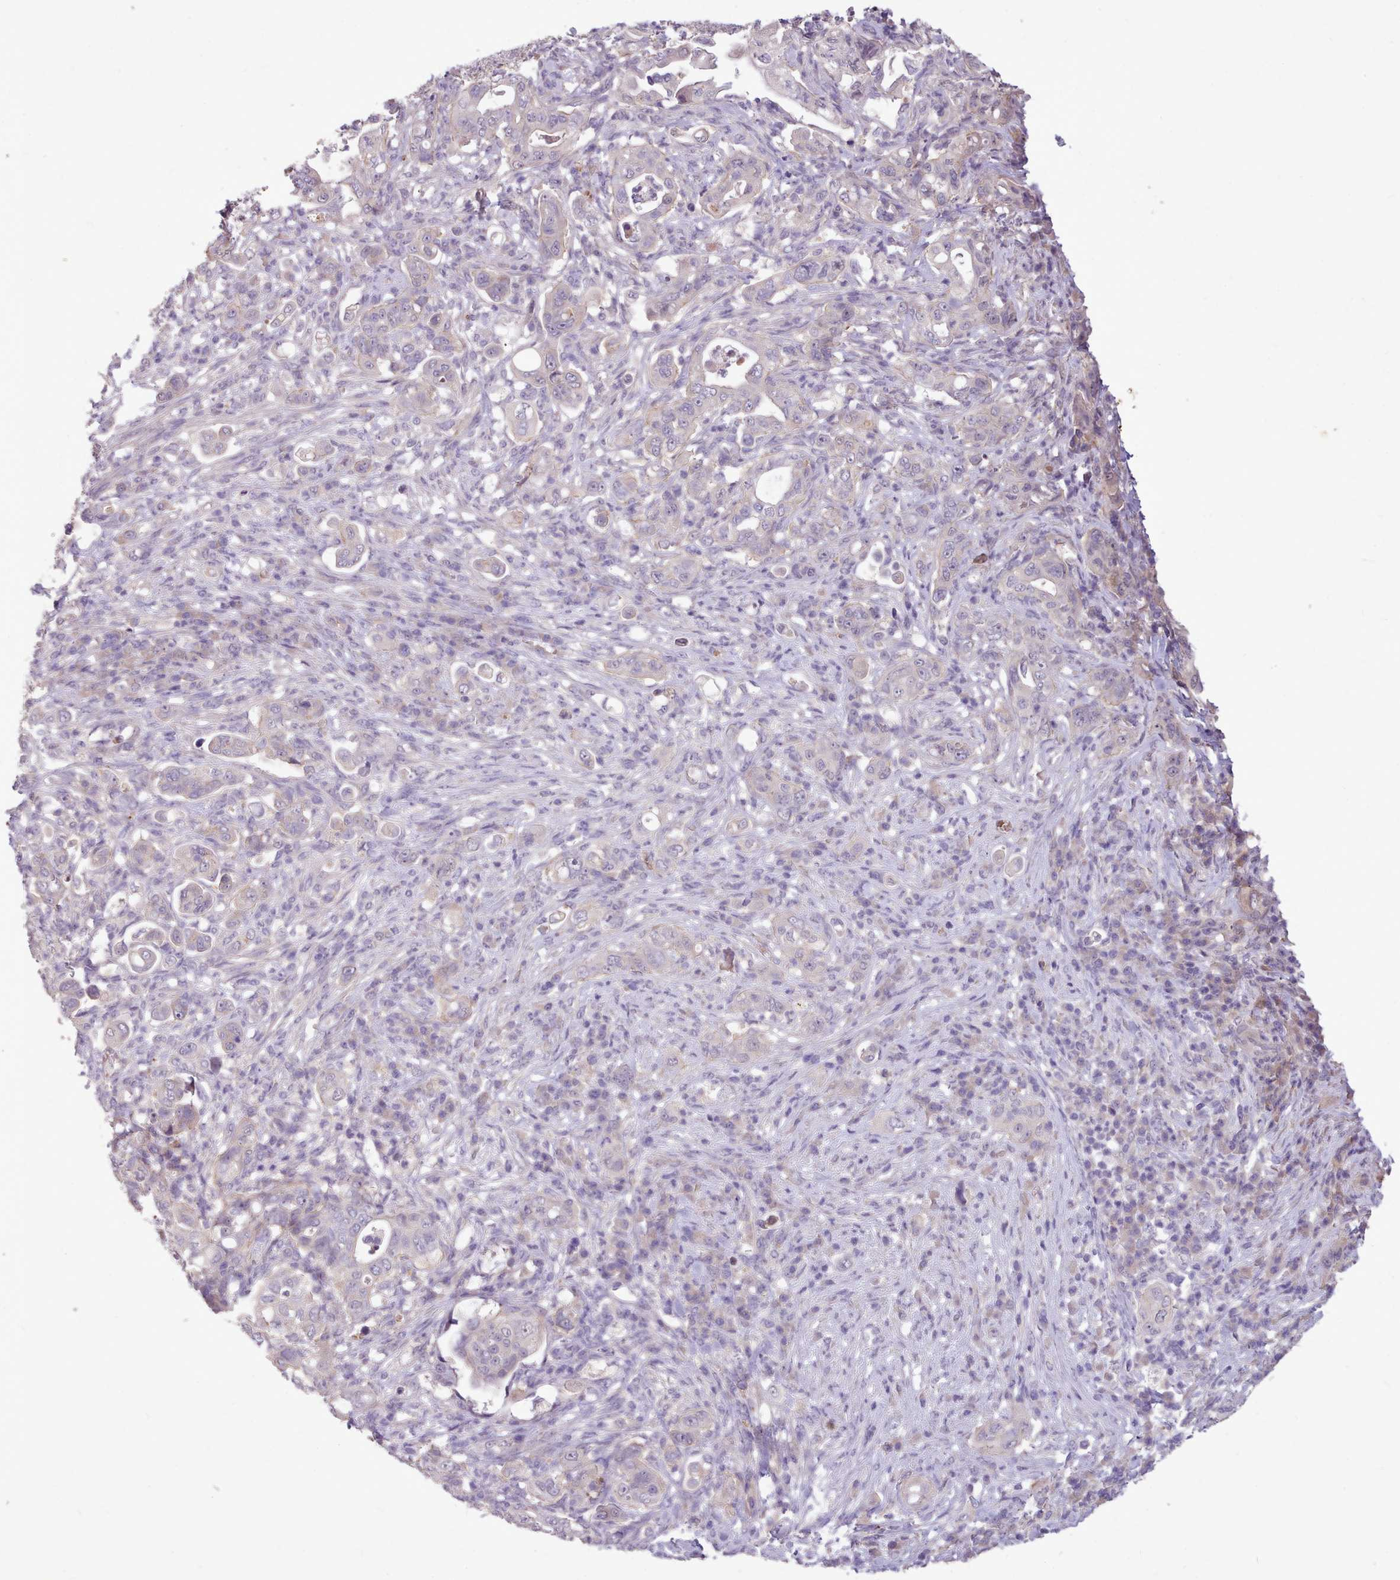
{"staining": {"intensity": "negative", "quantity": "none", "location": "none"}, "tissue": "pancreatic cancer", "cell_type": "Tumor cells", "image_type": "cancer", "snomed": [{"axis": "morphology", "description": "Normal tissue, NOS"}, {"axis": "morphology", "description": "Adenocarcinoma, NOS"}, {"axis": "topography", "description": "Lymph node"}, {"axis": "topography", "description": "Pancreas"}], "caption": "Protein analysis of pancreatic adenocarcinoma reveals no significant positivity in tumor cells. (Immunohistochemistry (ihc), brightfield microscopy, high magnification).", "gene": "ZNF607", "patient": {"sex": "female", "age": 67}}